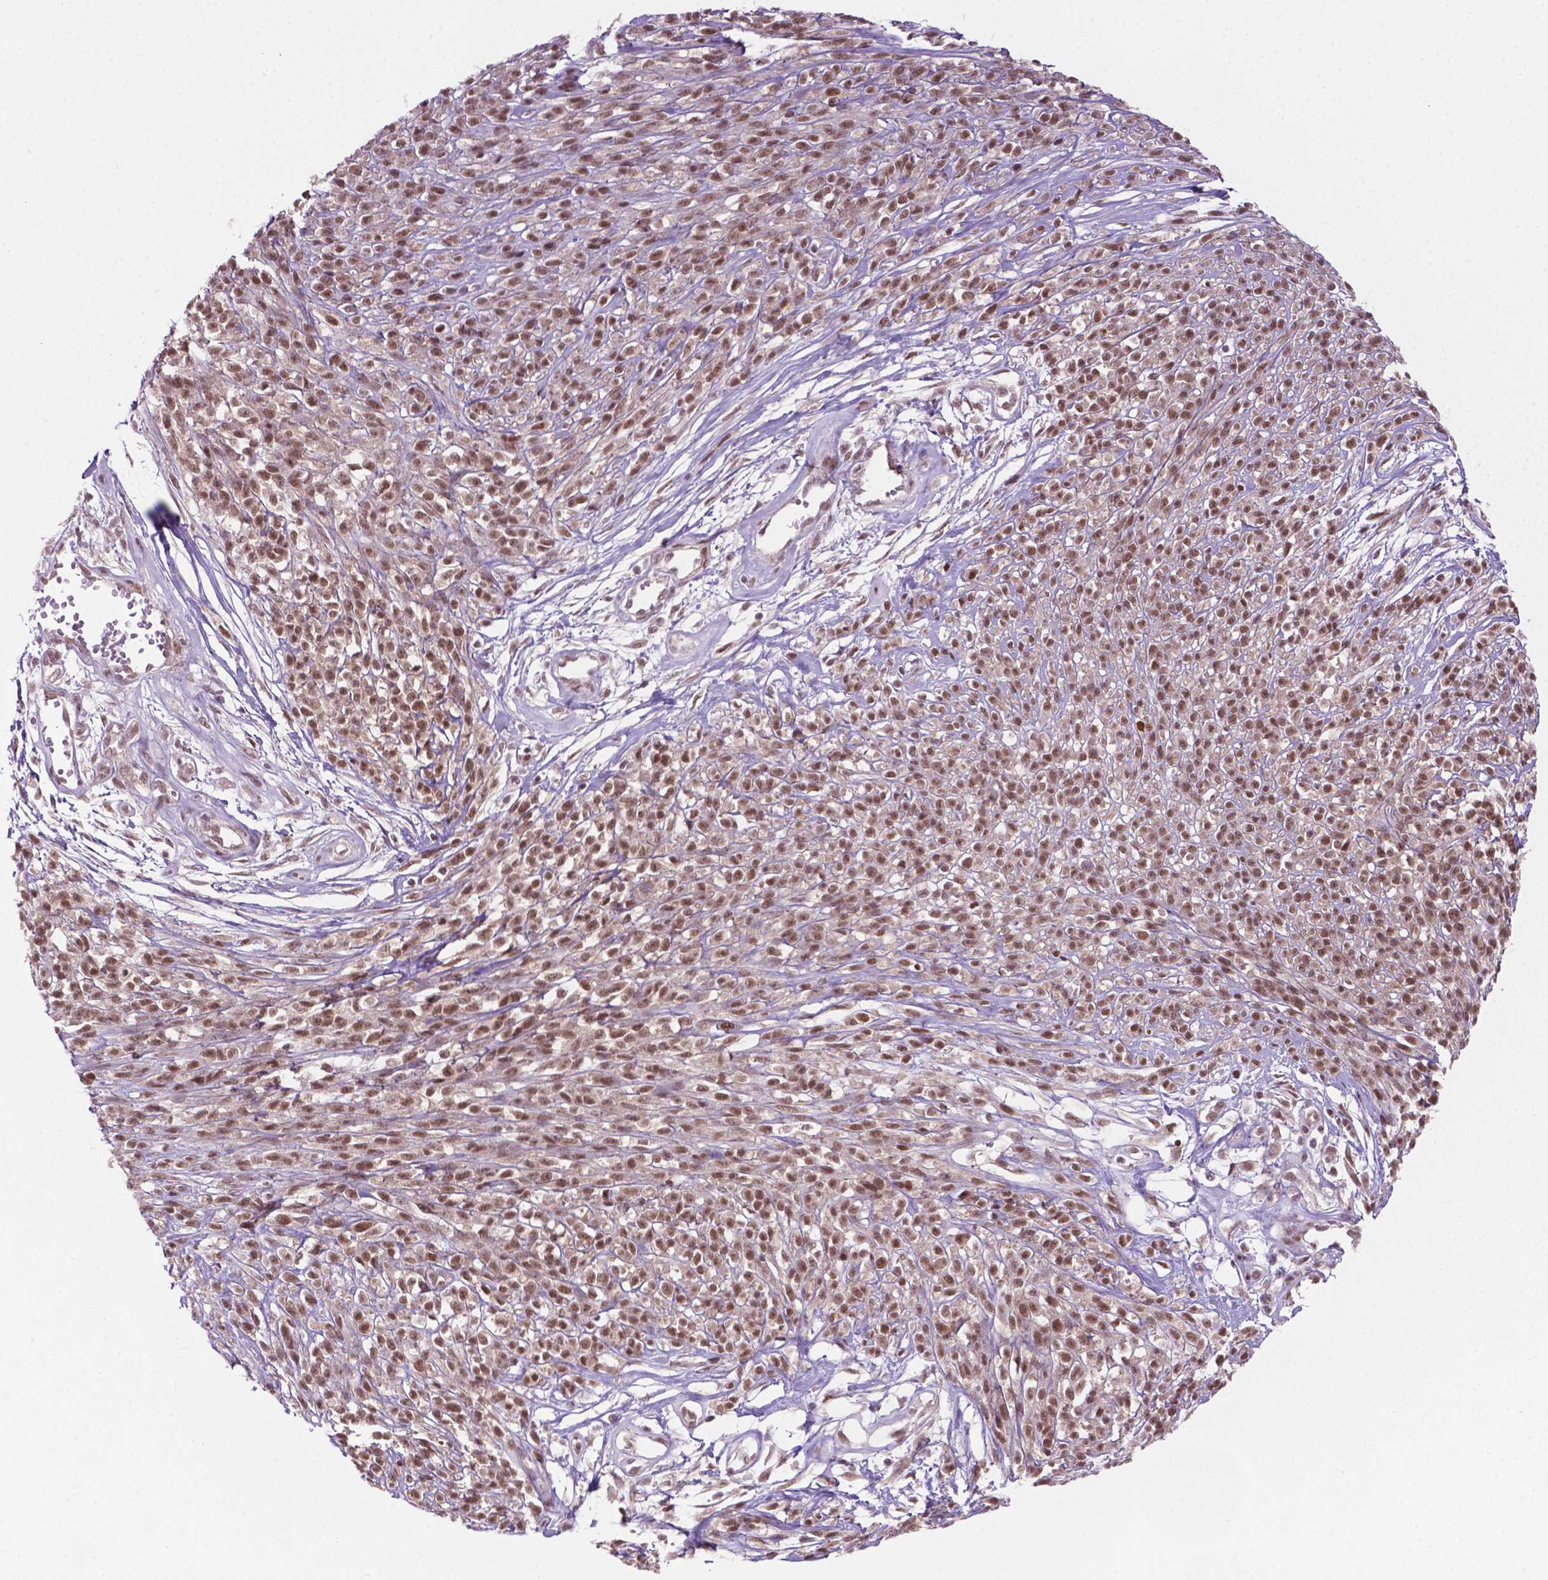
{"staining": {"intensity": "moderate", "quantity": ">75%", "location": "nuclear"}, "tissue": "melanoma", "cell_type": "Tumor cells", "image_type": "cancer", "snomed": [{"axis": "morphology", "description": "Malignant melanoma, NOS"}, {"axis": "topography", "description": "Skin"}, {"axis": "topography", "description": "Skin of trunk"}], "caption": "Protein expression by immunohistochemistry (IHC) displays moderate nuclear staining in about >75% of tumor cells in melanoma.", "gene": "PHAX", "patient": {"sex": "male", "age": 74}}